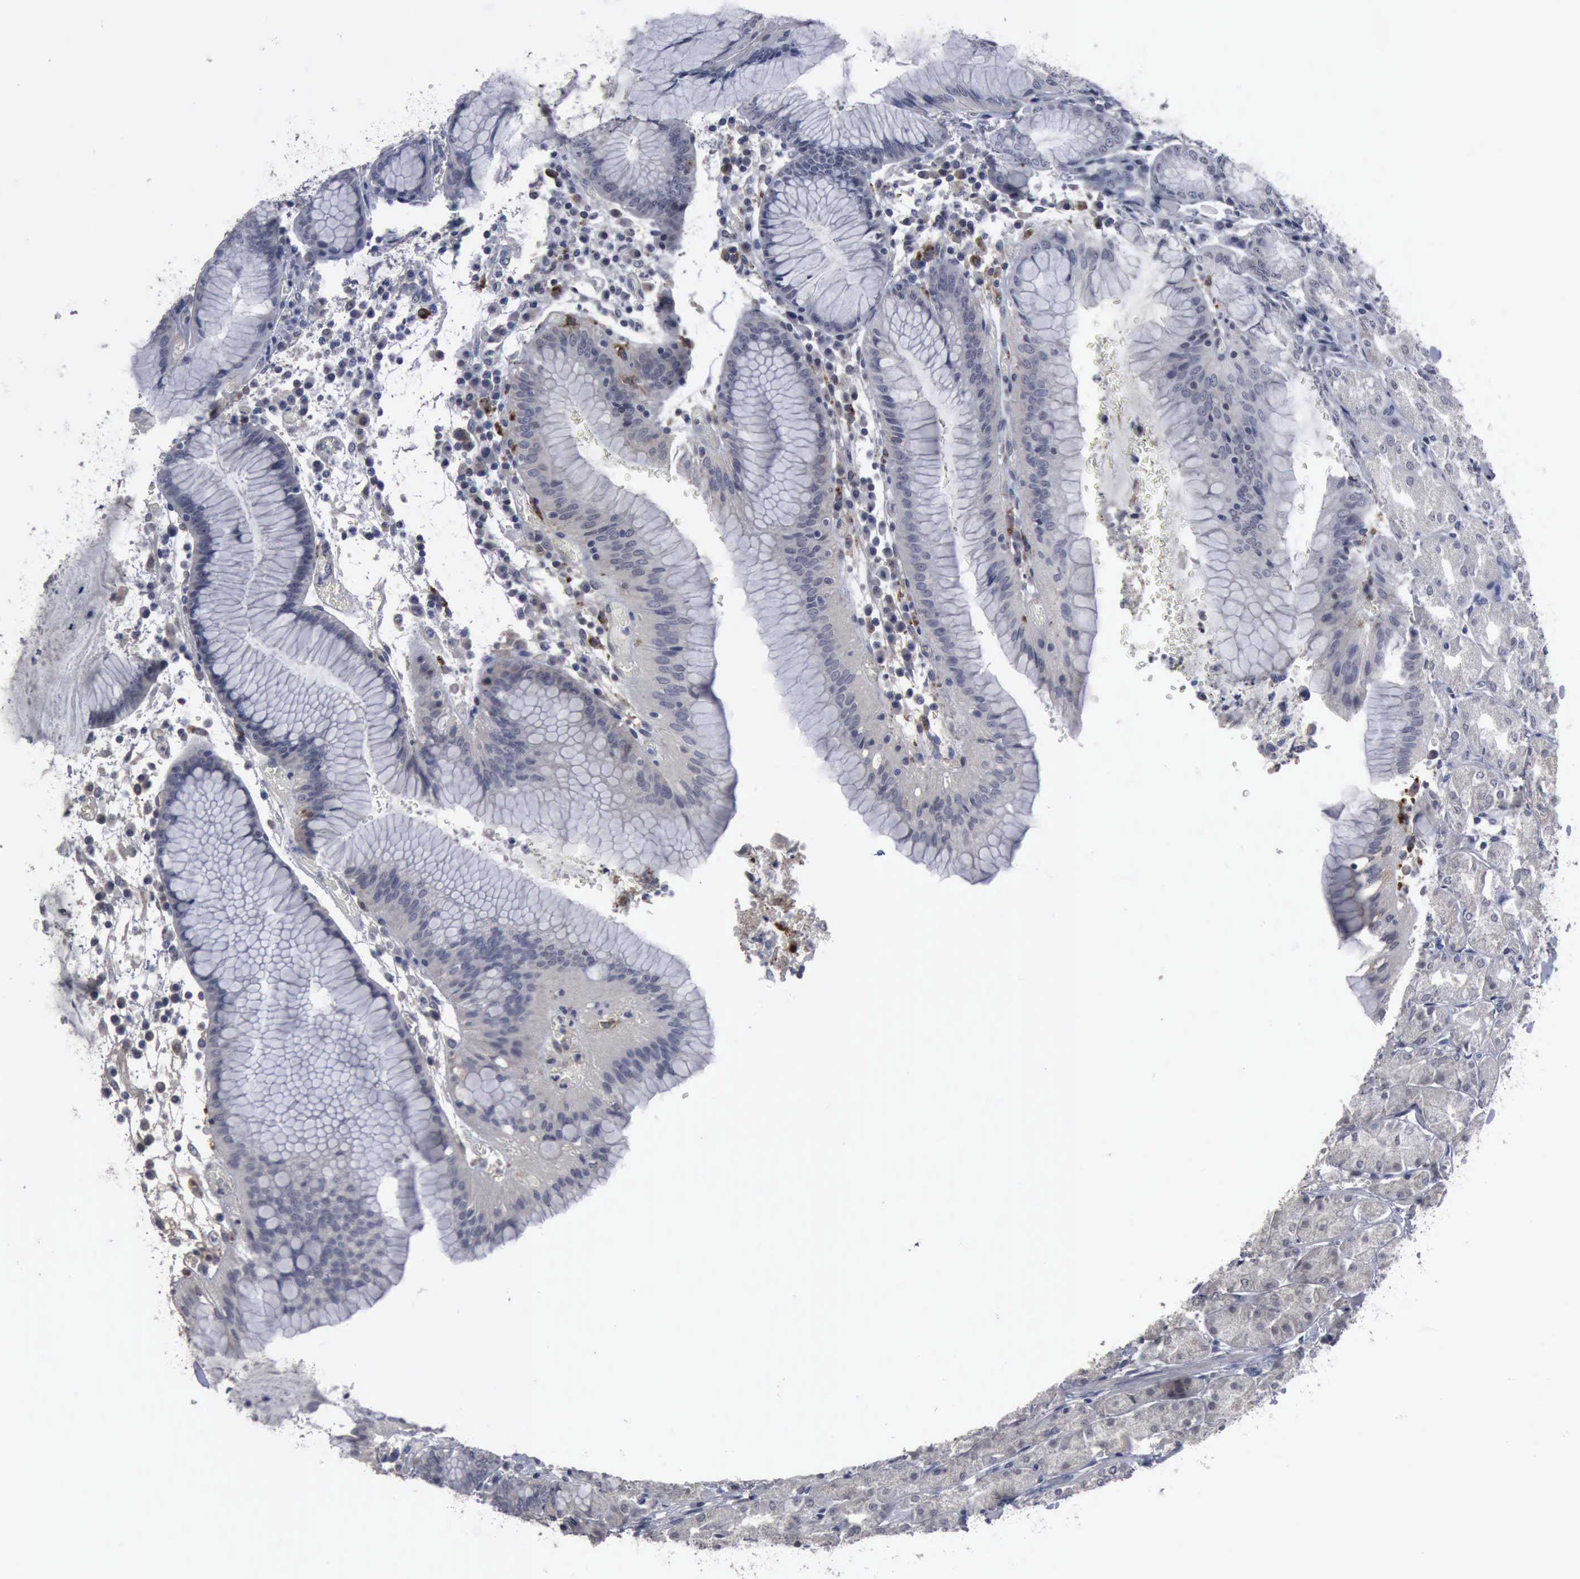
{"staining": {"intensity": "weak", "quantity": "25%-75%", "location": "cytoplasmic/membranous"}, "tissue": "stomach", "cell_type": "Glandular cells", "image_type": "normal", "snomed": [{"axis": "morphology", "description": "Normal tissue, NOS"}, {"axis": "topography", "description": "Stomach, lower"}], "caption": "IHC photomicrograph of normal stomach: stomach stained using IHC reveals low levels of weak protein expression localized specifically in the cytoplasmic/membranous of glandular cells, appearing as a cytoplasmic/membranous brown color.", "gene": "MYO18B", "patient": {"sex": "female", "age": 73}}